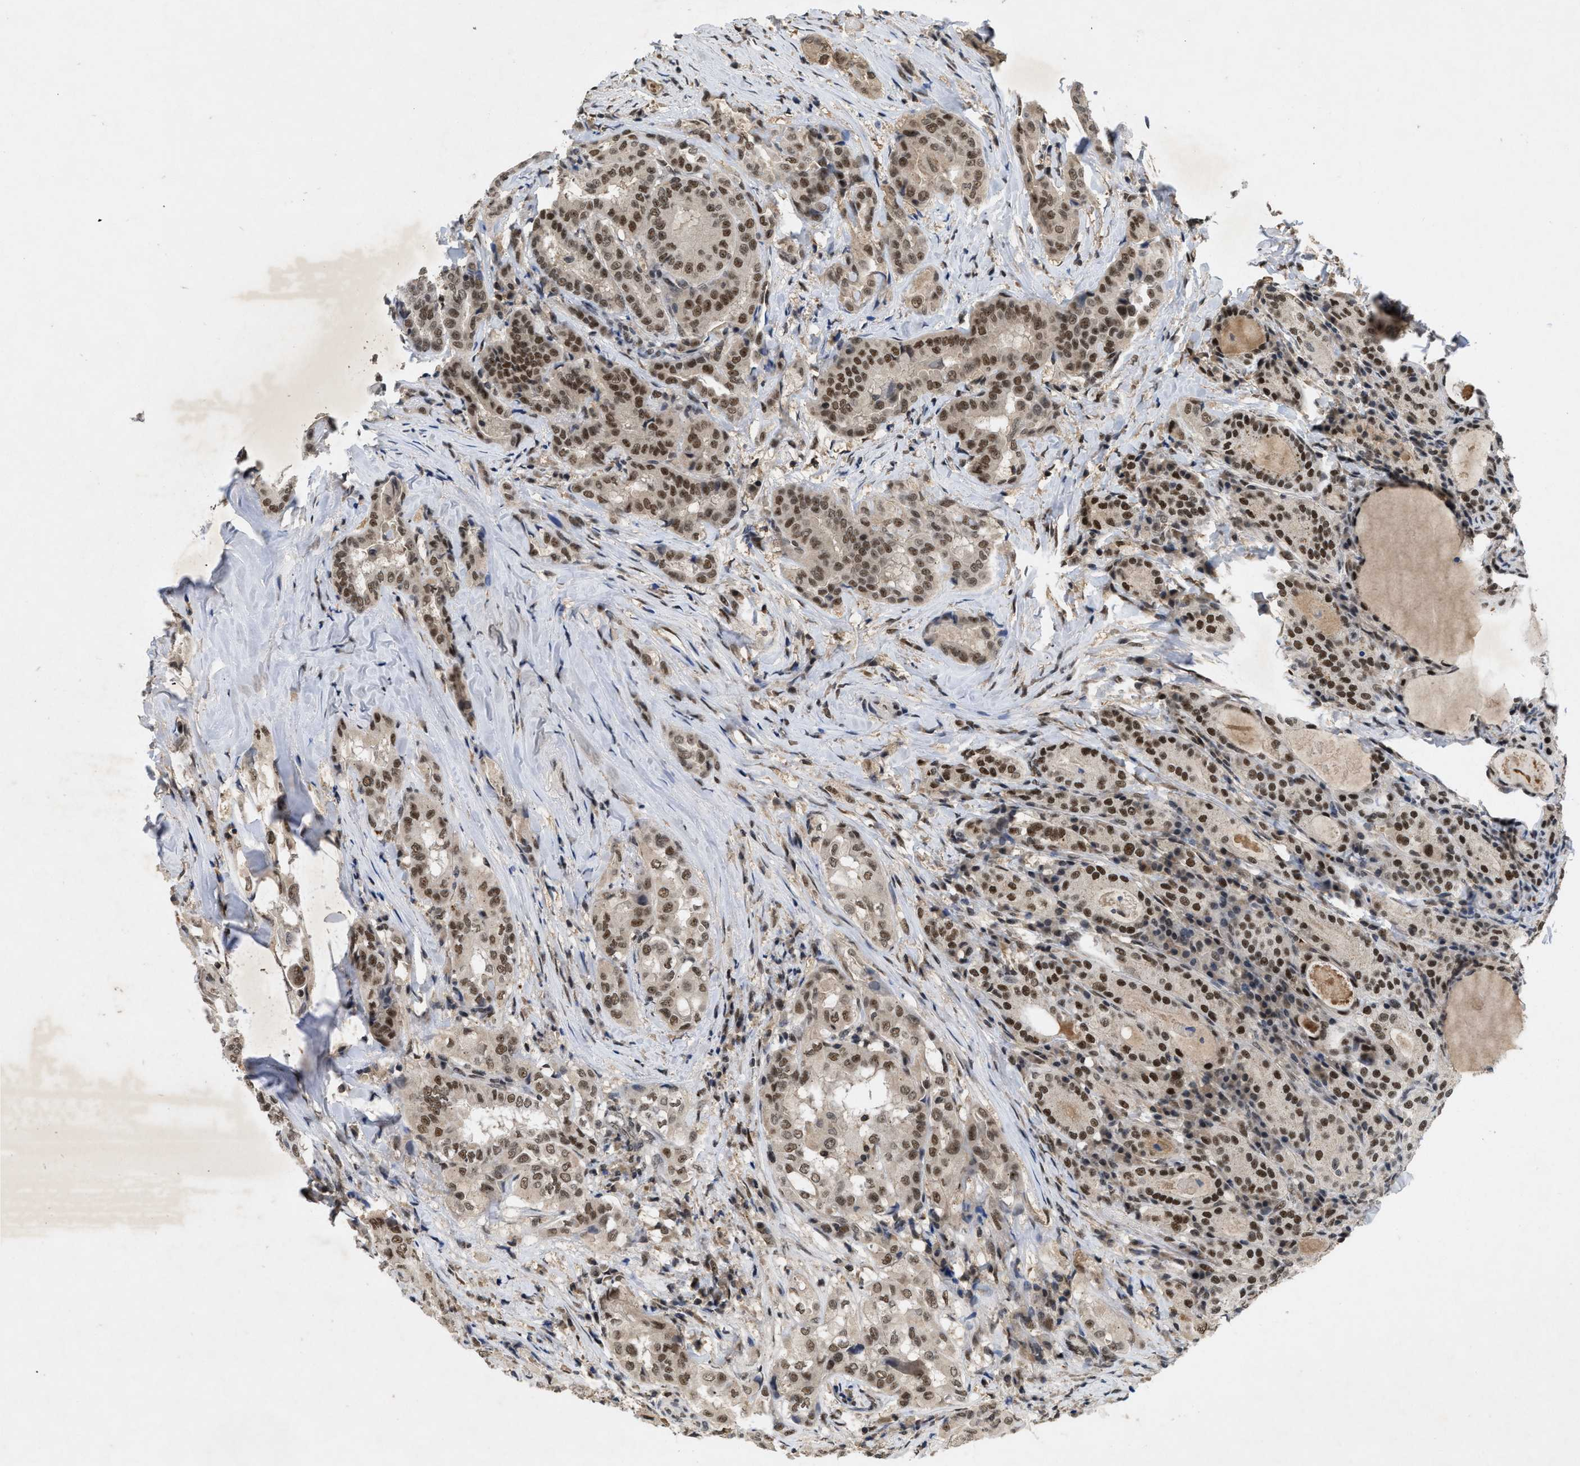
{"staining": {"intensity": "moderate", "quantity": ">75%", "location": "nuclear"}, "tissue": "thyroid cancer", "cell_type": "Tumor cells", "image_type": "cancer", "snomed": [{"axis": "morphology", "description": "Papillary adenocarcinoma, NOS"}, {"axis": "topography", "description": "Thyroid gland"}], "caption": "Tumor cells exhibit medium levels of moderate nuclear positivity in about >75% of cells in thyroid cancer (papillary adenocarcinoma).", "gene": "ZNF346", "patient": {"sex": "female", "age": 42}}